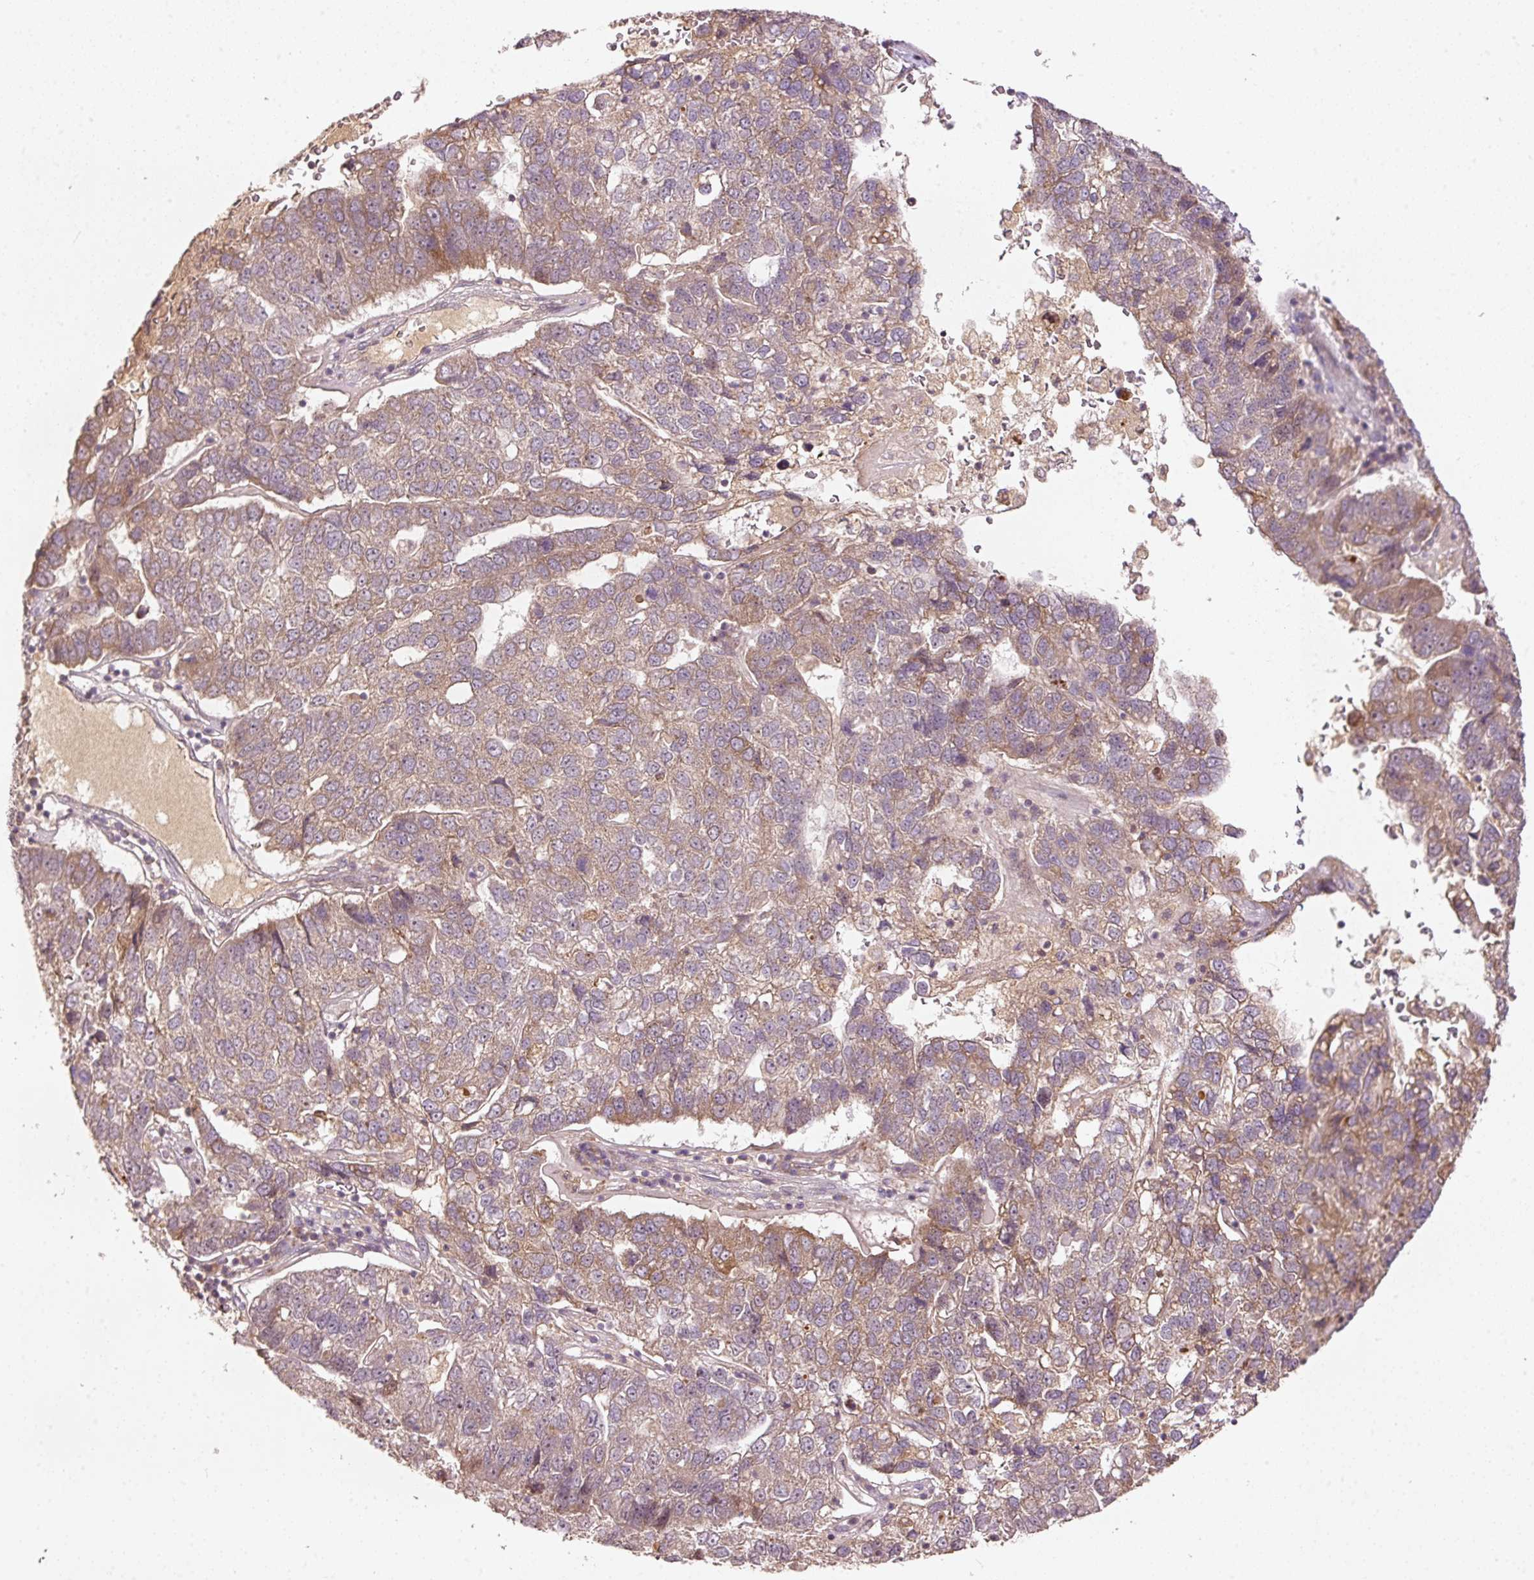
{"staining": {"intensity": "moderate", "quantity": "25%-75%", "location": "cytoplasmic/membranous"}, "tissue": "pancreatic cancer", "cell_type": "Tumor cells", "image_type": "cancer", "snomed": [{"axis": "morphology", "description": "Adenocarcinoma, NOS"}, {"axis": "topography", "description": "Pancreas"}], "caption": "Brown immunohistochemical staining in adenocarcinoma (pancreatic) shows moderate cytoplasmic/membranous expression in approximately 25%-75% of tumor cells.", "gene": "PCDHB1", "patient": {"sex": "female", "age": 61}}